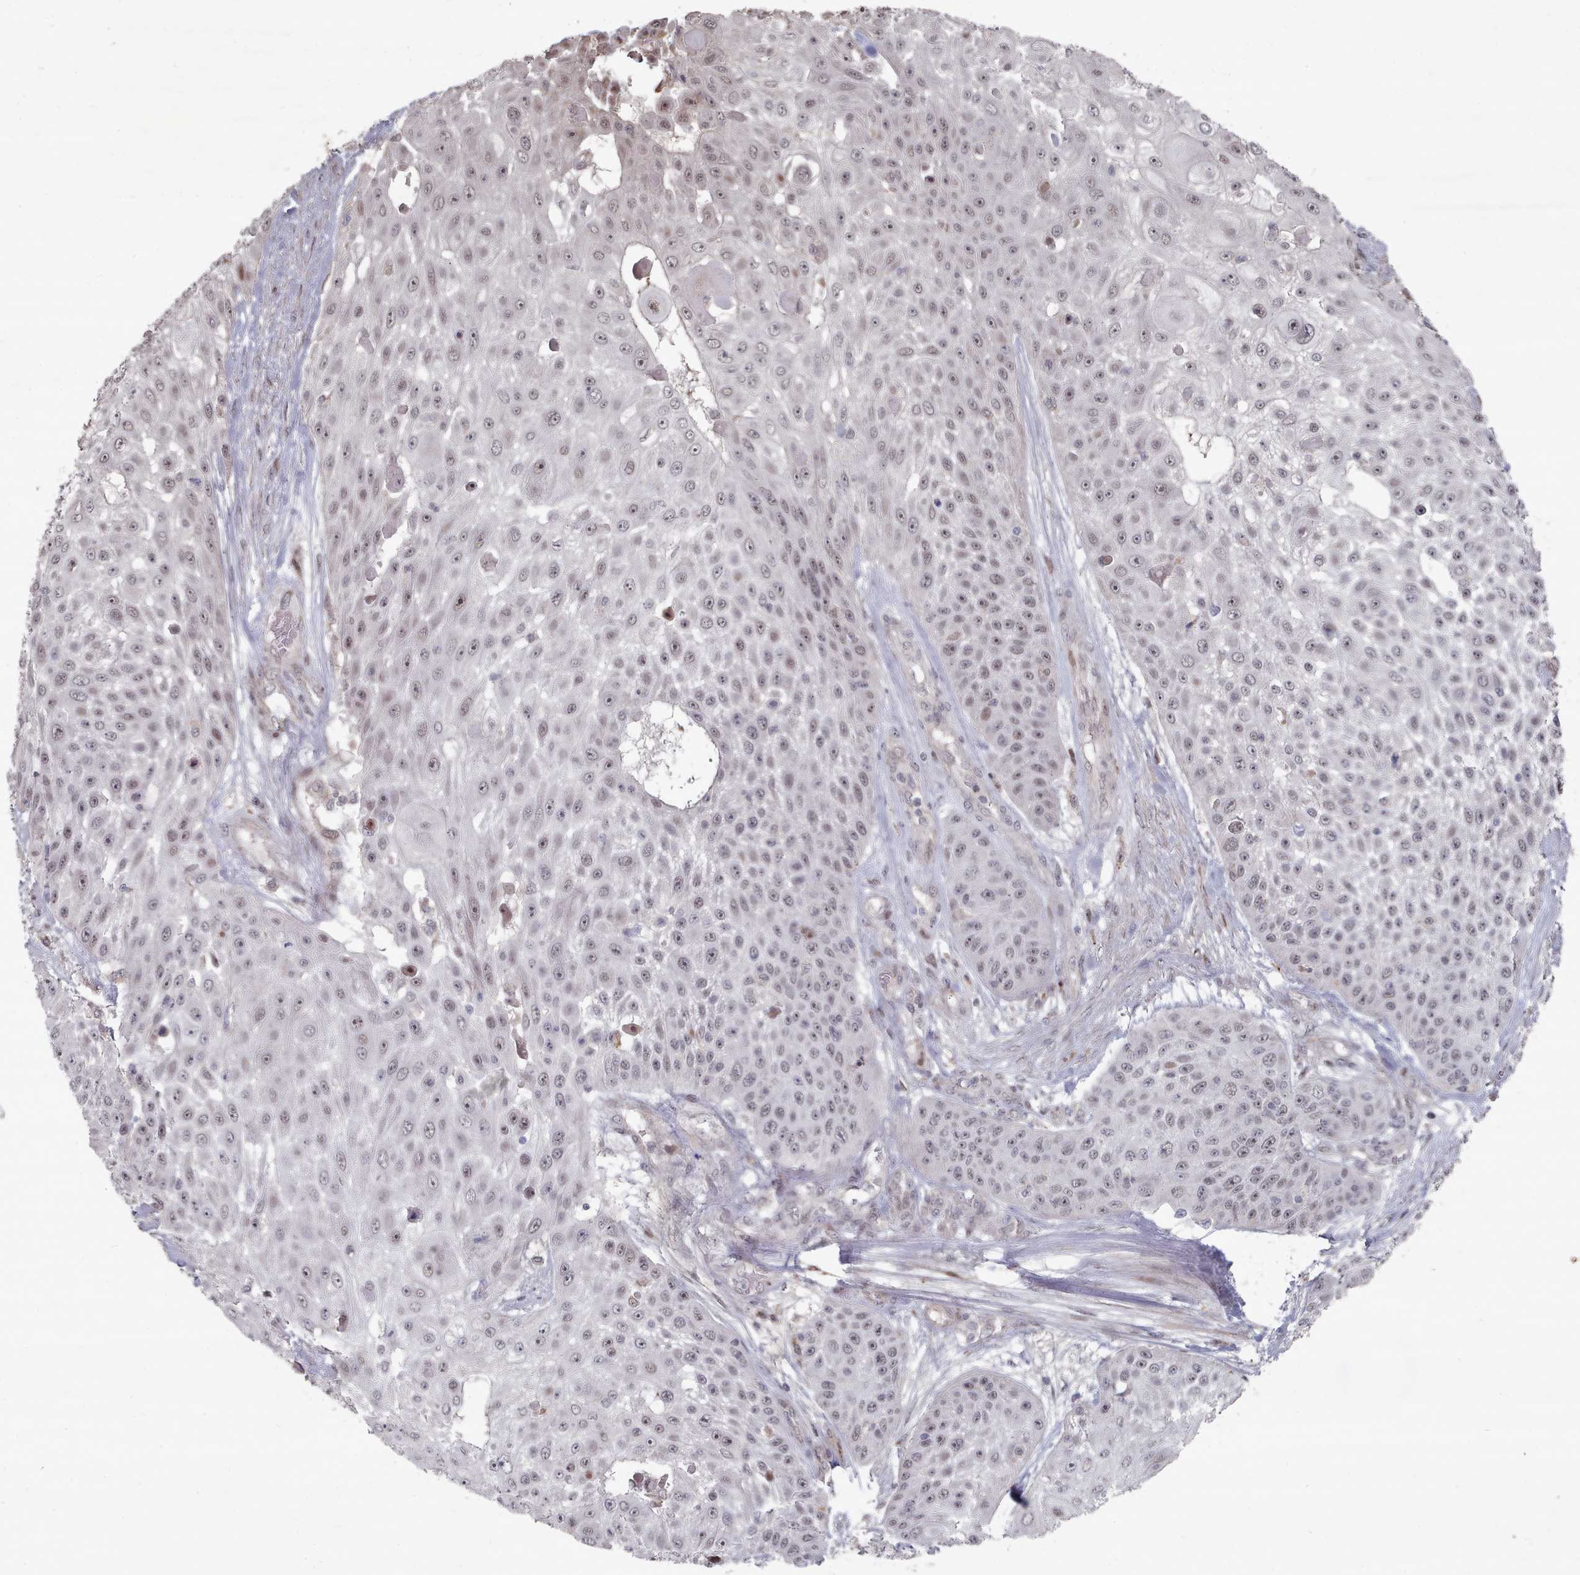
{"staining": {"intensity": "moderate", "quantity": ">75%", "location": "nuclear"}, "tissue": "skin cancer", "cell_type": "Tumor cells", "image_type": "cancer", "snomed": [{"axis": "morphology", "description": "Squamous cell carcinoma, NOS"}, {"axis": "topography", "description": "Skin"}], "caption": "DAB (3,3'-diaminobenzidine) immunohistochemical staining of human skin cancer displays moderate nuclear protein expression in approximately >75% of tumor cells. Using DAB (3,3'-diaminobenzidine) (brown) and hematoxylin (blue) stains, captured at high magnification using brightfield microscopy.", "gene": "CPSF4", "patient": {"sex": "female", "age": 86}}